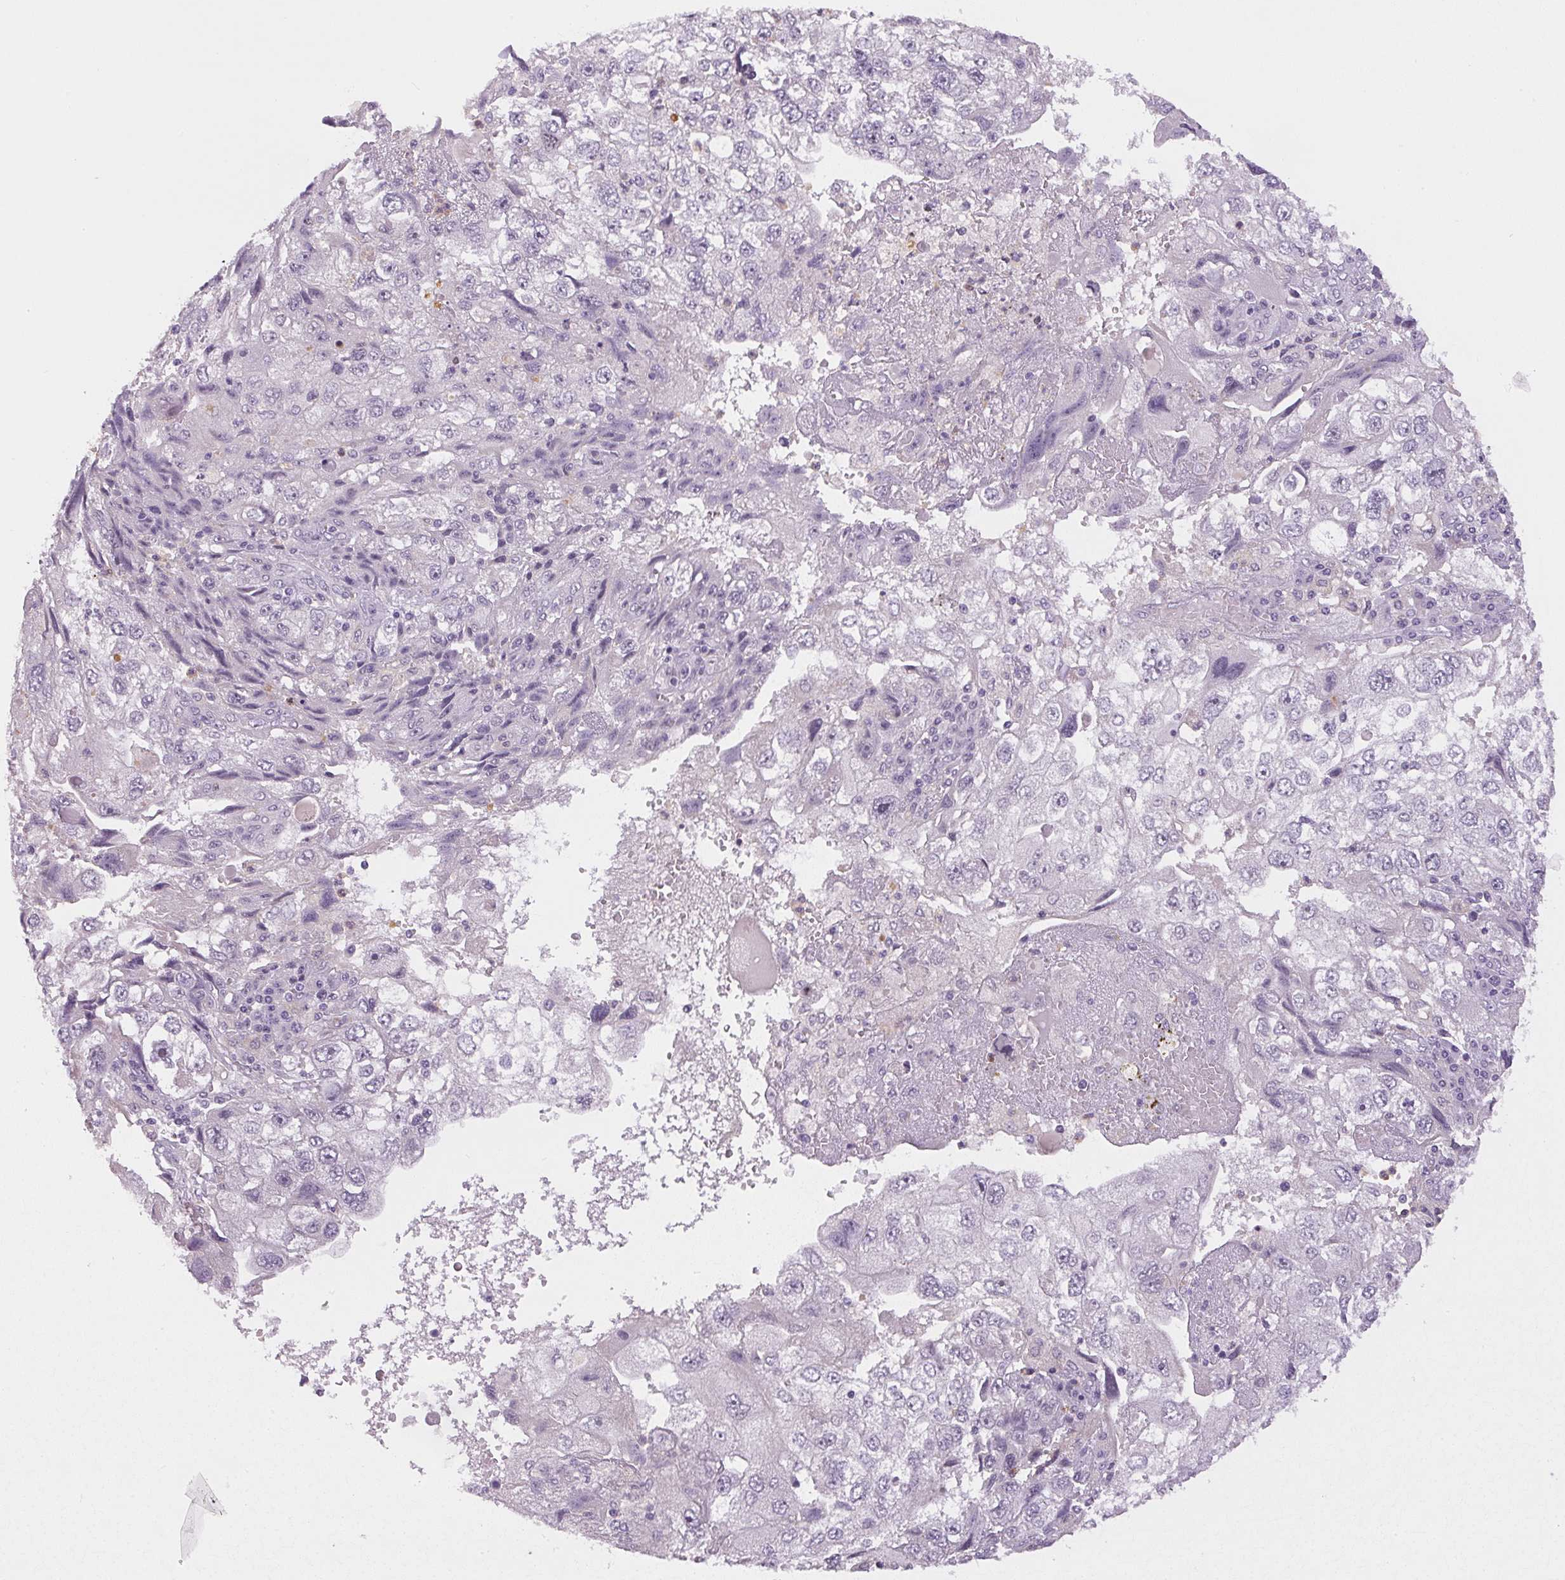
{"staining": {"intensity": "negative", "quantity": "none", "location": "none"}, "tissue": "endometrial cancer", "cell_type": "Tumor cells", "image_type": "cancer", "snomed": [{"axis": "morphology", "description": "Adenocarcinoma, NOS"}, {"axis": "topography", "description": "Endometrium"}], "caption": "DAB immunohistochemical staining of endometrial adenocarcinoma displays no significant expression in tumor cells. (DAB immunohistochemistry, high magnification).", "gene": "SGF29", "patient": {"sex": "female", "age": 49}}